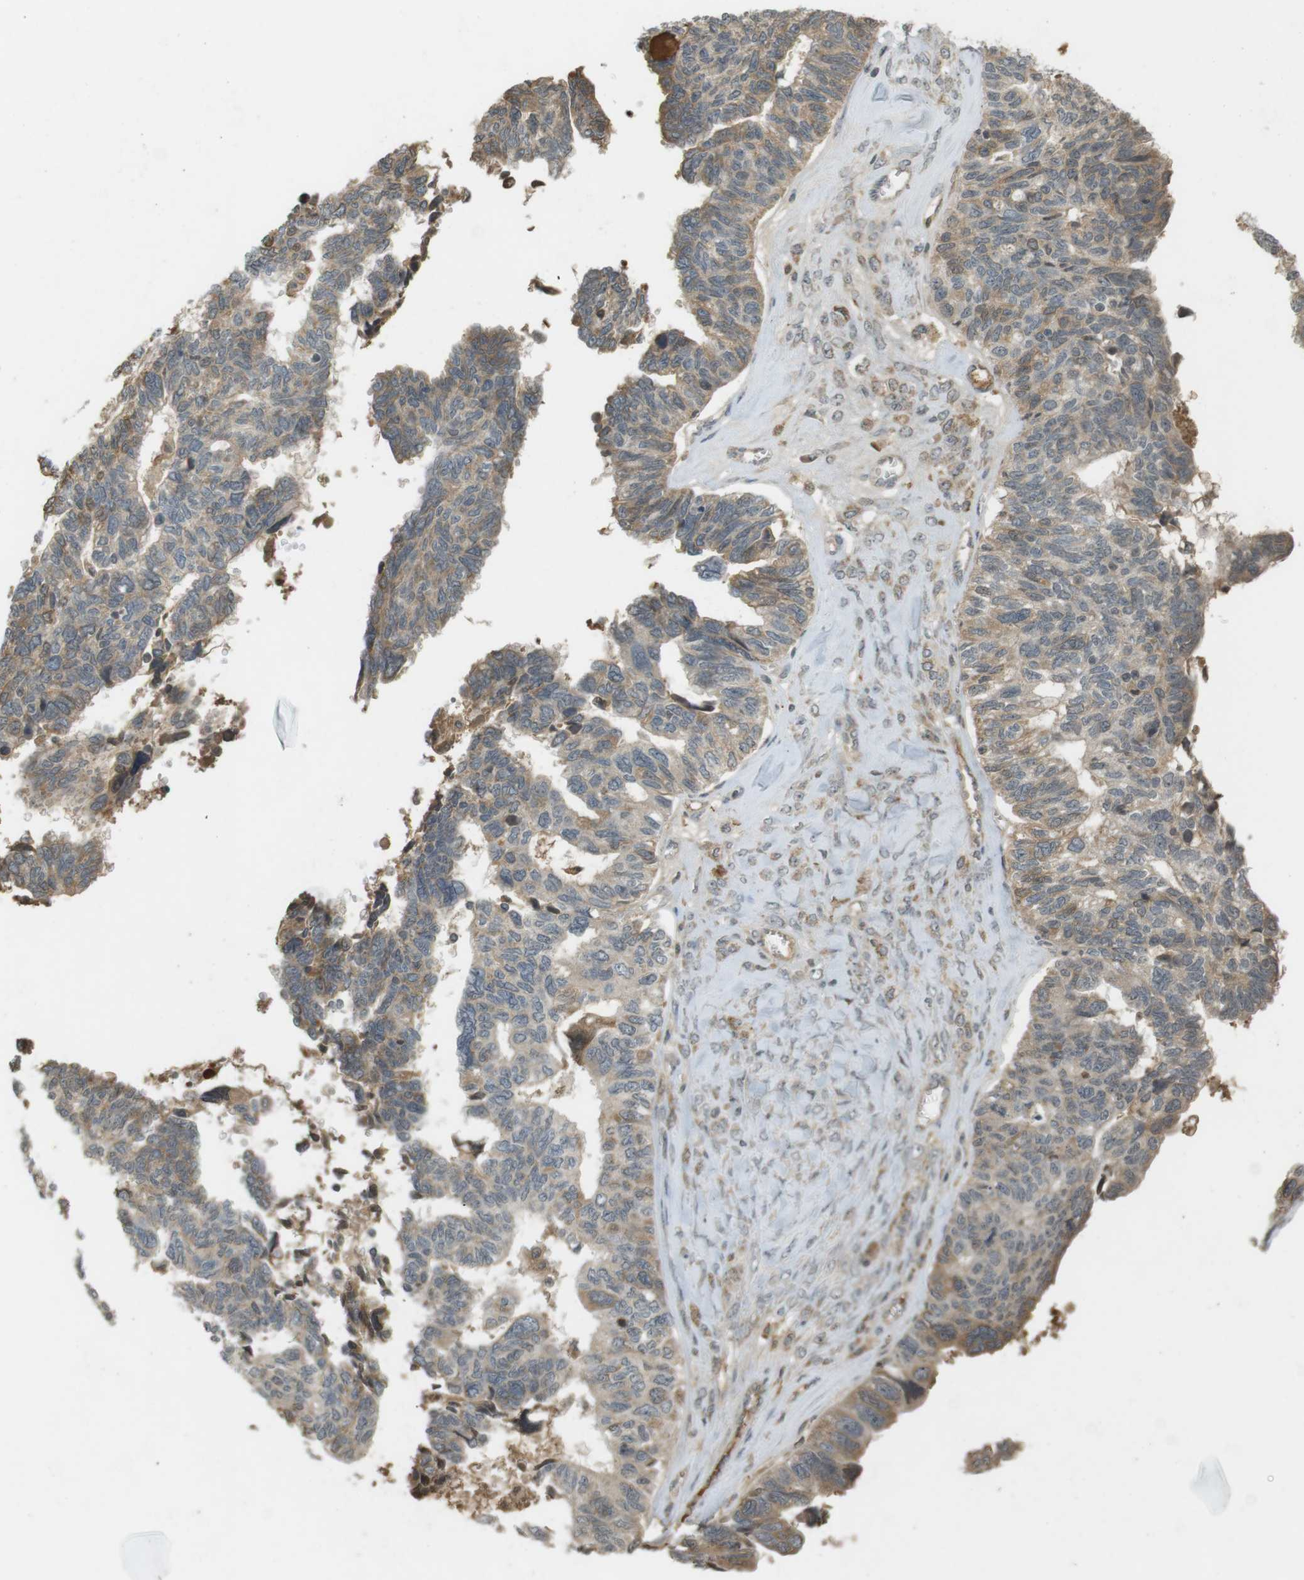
{"staining": {"intensity": "moderate", "quantity": "25%-75%", "location": "cytoplasmic/membranous"}, "tissue": "ovarian cancer", "cell_type": "Tumor cells", "image_type": "cancer", "snomed": [{"axis": "morphology", "description": "Cystadenocarcinoma, serous, NOS"}, {"axis": "topography", "description": "Ovary"}], "caption": "The micrograph shows staining of serous cystadenocarcinoma (ovarian), revealing moderate cytoplasmic/membranous protein positivity (brown color) within tumor cells.", "gene": "SRR", "patient": {"sex": "female", "age": 79}}